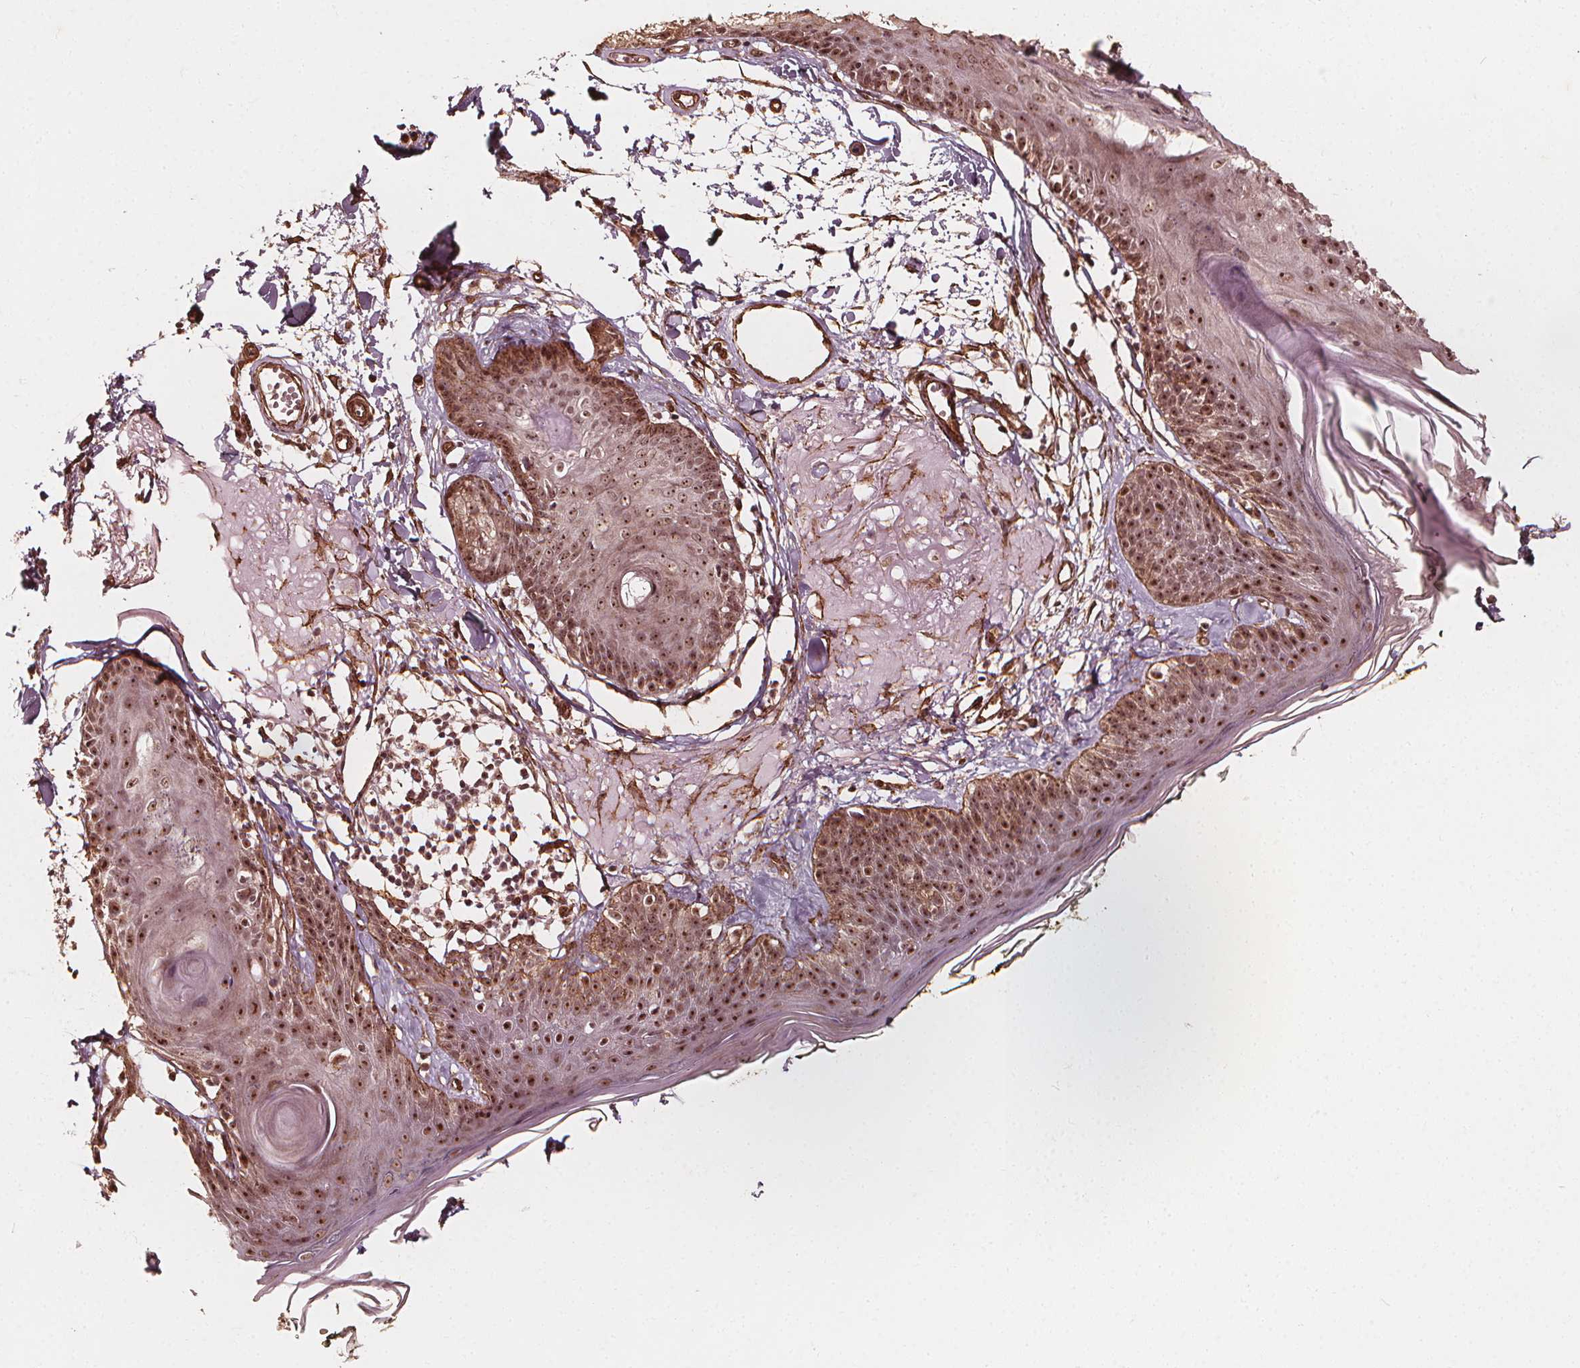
{"staining": {"intensity": "moderate", "quantity": ">75%", "location": "nuclear"}, "tissue": "skin", "cell_type": "Fibroblasts", "image_type": "normal", "snomed": [{"axis": "morphology", "description": "Normal tissue, NOS"}, {"axis": "topography", "description": "Skin"}], "caption": "Moderate nuclear staining for a protein is appreciated in about >75% of fibroblasts of benign skin using IHC.", "gene": "EXOSC9", "patient": {"sex": "male", "age": 76}}